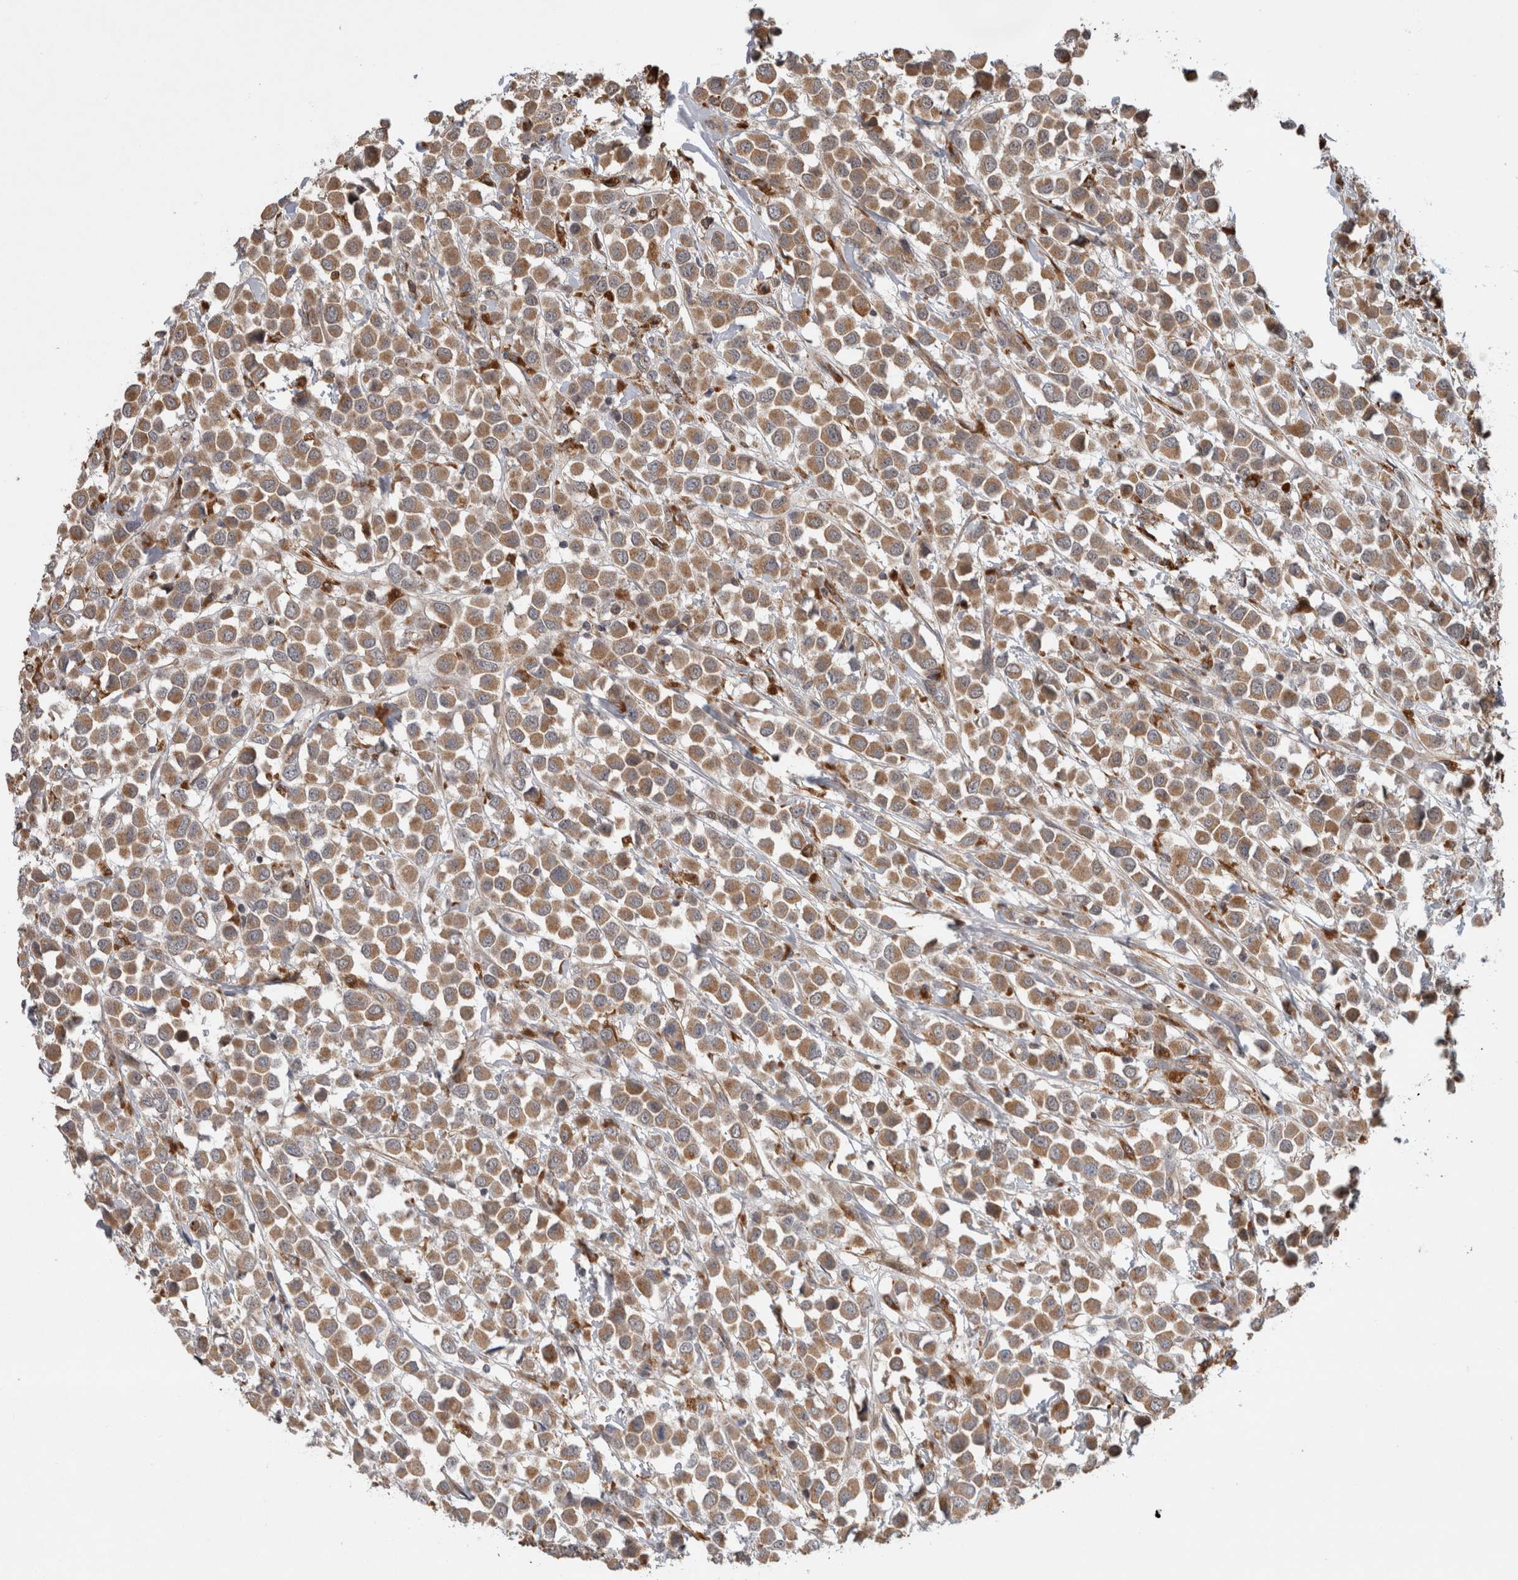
{"staining": {"intensity": "moderate", "quantity": ">75%", "location": "cytoplasmic/membranous"}, "tissue": "breast cancer", "cell_type": "Tumor cells", "image_type": "cancer", "snomed": [{"axis": "morphology", "description": "Duct carcinoma"}, {"axis": "topography", "description": "Breast"}], "caption": "Protein staining shows moderate cytoplasmic/membranous staining in approximately >75% of tumor cells in breast intraductal carcinoma.", "gene": "ADGRL3", "patient": {"sex": "female", "age": 61}}